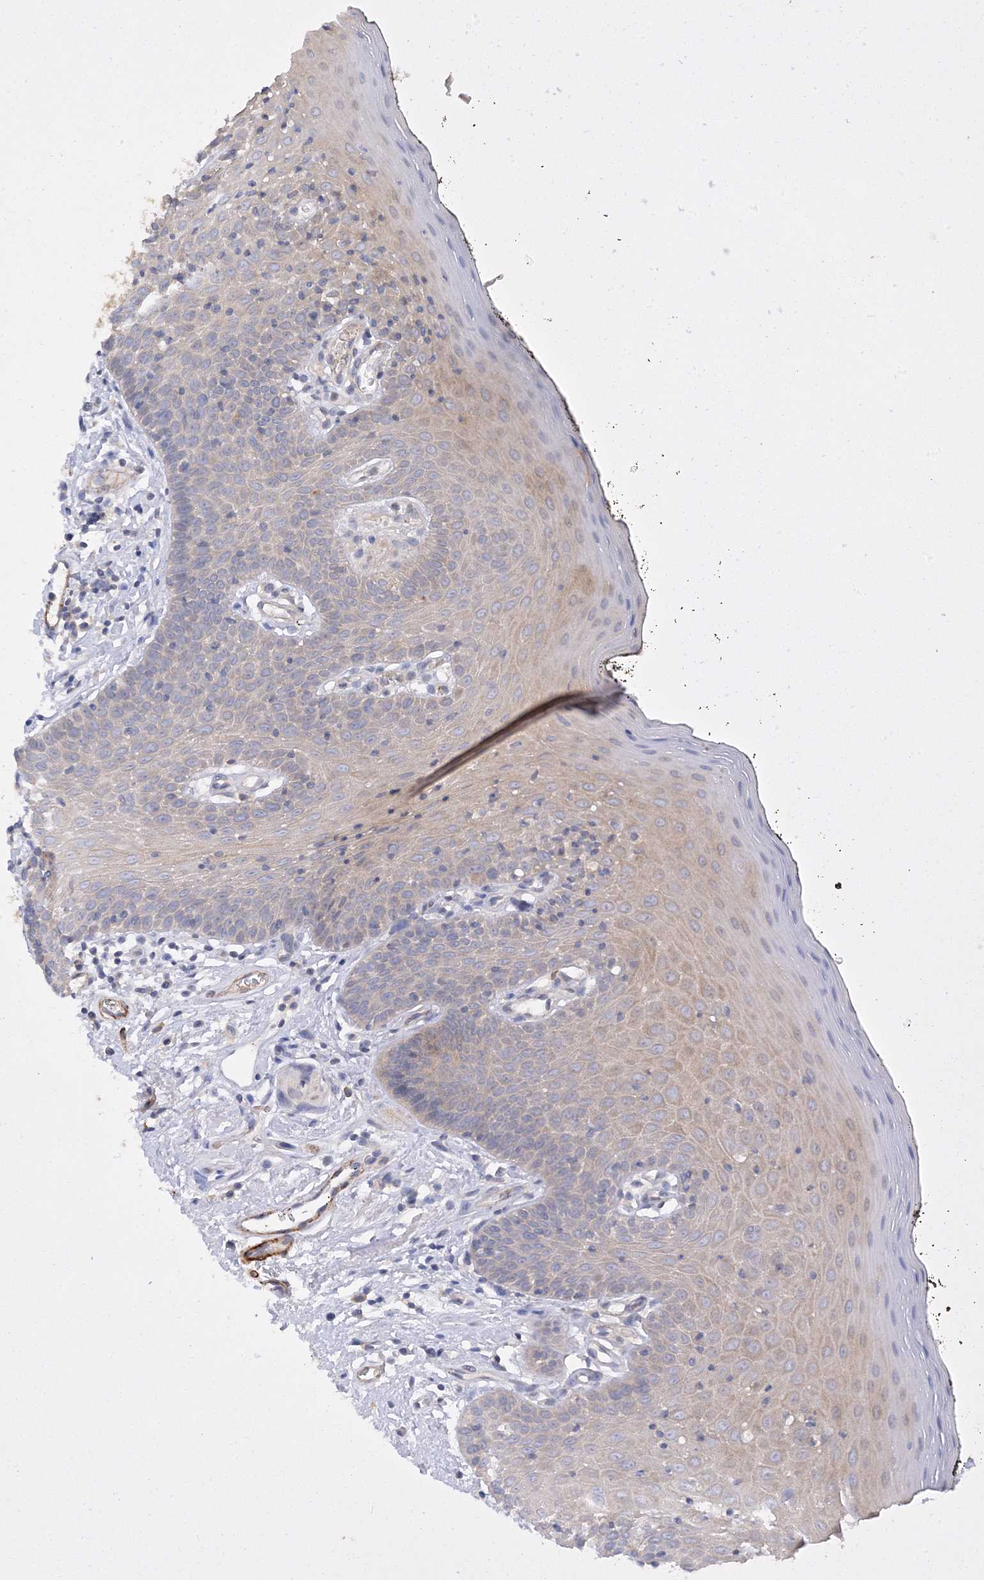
{"staining": {"intensity": "weak", "quantity": "25%-75%", "location": "cytoplasmic/membranous"}, "tissue": "oral mucosa", "cell_type": "Squamous epithelial cells", "image_type": "normal", "snomed": [{"axis": "morphology", "description": "Normal tissue, NOS"}, {"axis": "topography", "description": "Oral tissue"}], "caption": "This histopathology image displays benign oral mucosa stained with immunohistochemistry (IHC) to label a protein in brown. The cytoplasmic/membranous of squamous epithelial cells show weak positivity for the protein. Nuclei are counter-stained blue.", "gene": "KIFBP", "patient": {"sex": "male", "age": 74}}